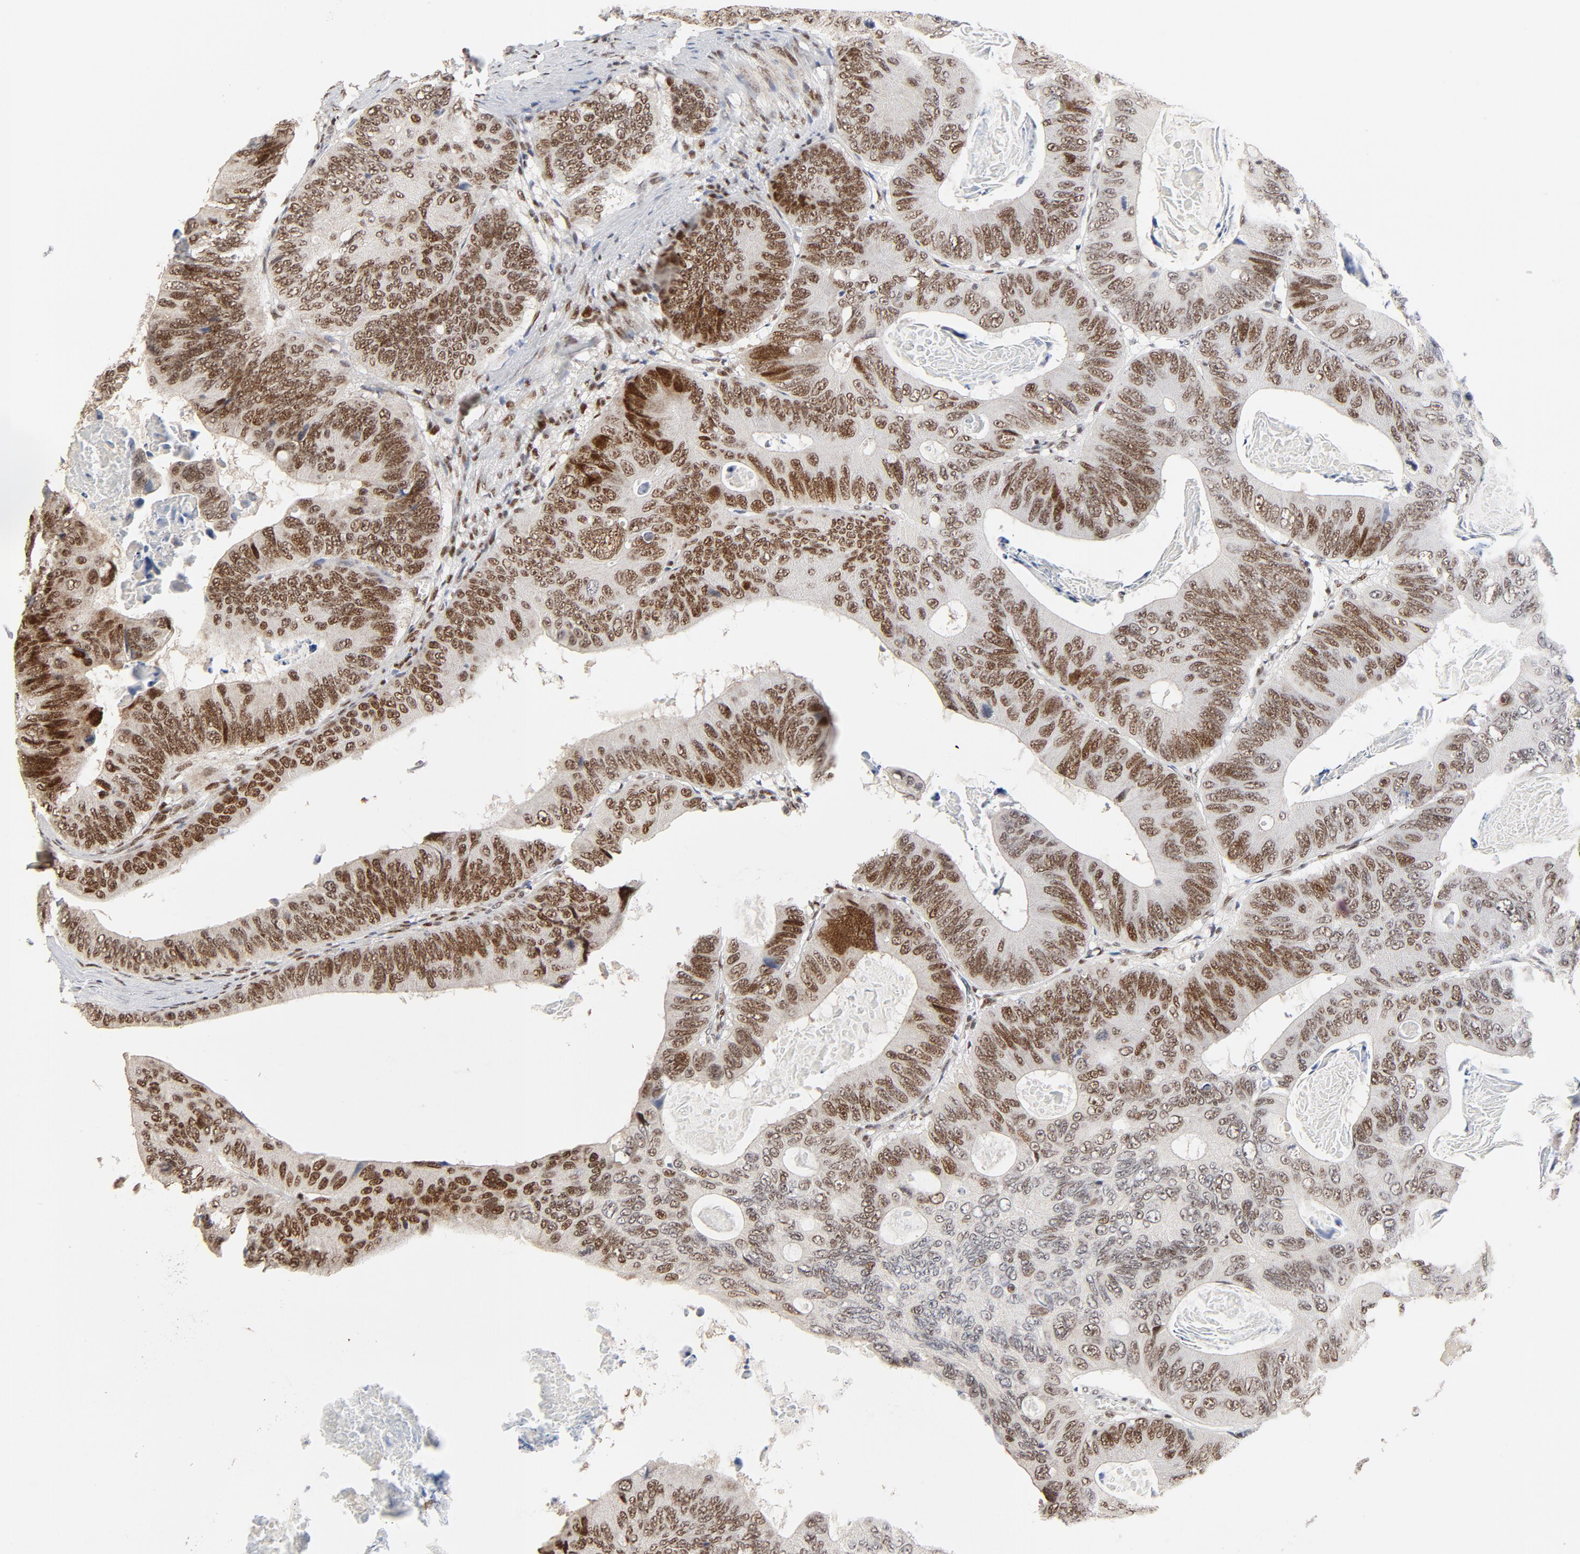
{"staining": {"intensity": "moderate", "quantity": ">75%", "location": "nuclear"}, "tissue": "colorectal cancer", "cell_type": "Tumor cells", "image_type": "cancer", "snomed": [{"axis": "morphology", "description": "Adenocarcinoma, NOS"}, {"axis": "topography", "description": "Colon"}], "caption": "High-power microscopy captured an immunohistochemistry (IHC) photomicrograph of colorectal adenocarcinoma, revealing moderate nuclear staining in about >75% of tumor cells.", "gene": "GTF2I", "patient": {"sex": "female", "age": 55}}